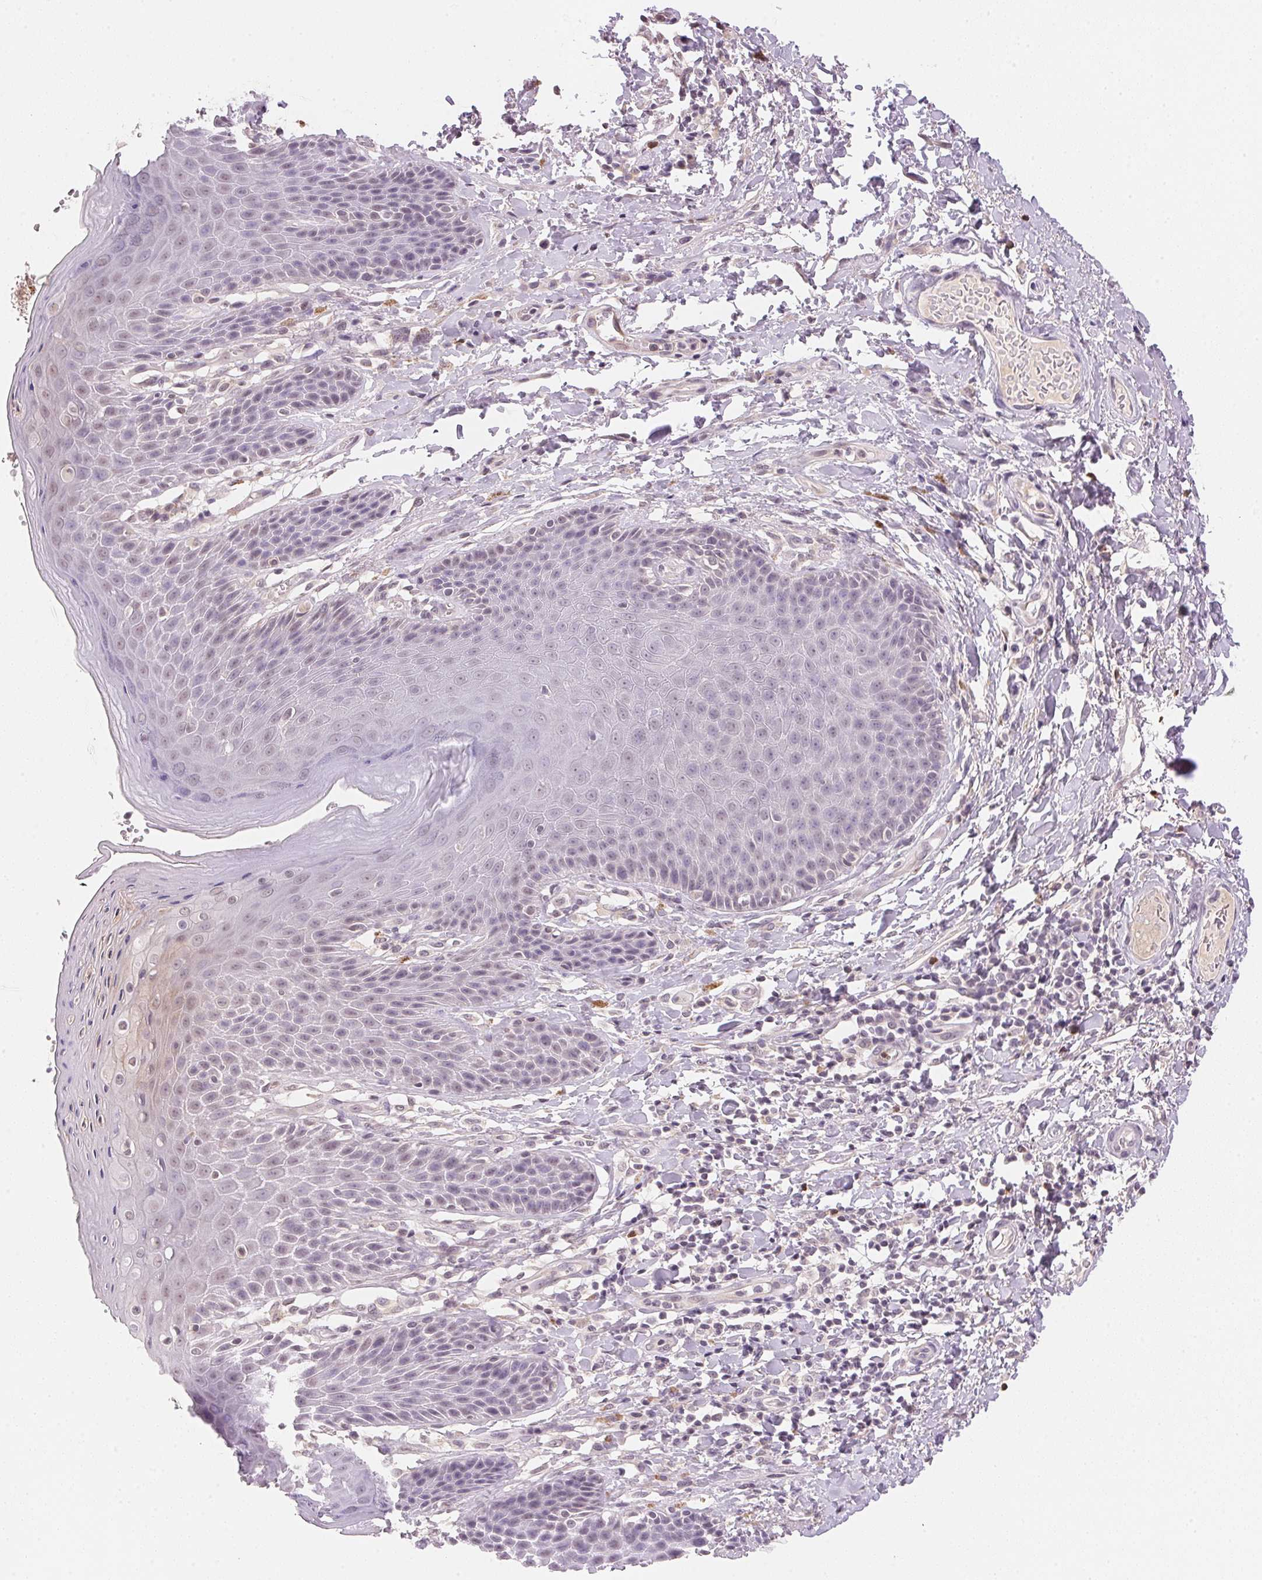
{"staining": {"intensity": "weak", "quantity": "<25%", "location": "cytoplasmic/membranous"}, "tissue": "skin", "cell_type": "Epidermal cells", "image_type": "normal", "snomed": [{"axis": "morphology", "description": "Normal tissue, NOS"}, {"axis": "topography", "description": "Anal"}, {"axis": "topography", "description": "Peripheral nerve tissue"}], "caption": "Epidermal cells are negative for brown protein staining in normal skin. (DAB (3,3'-diaminobenzidine) immunohistochemistry visualized using brightfield microscopy, high magnification).", "gene": "FNDC4", "patient": {"sex": "male", "age": 51}}